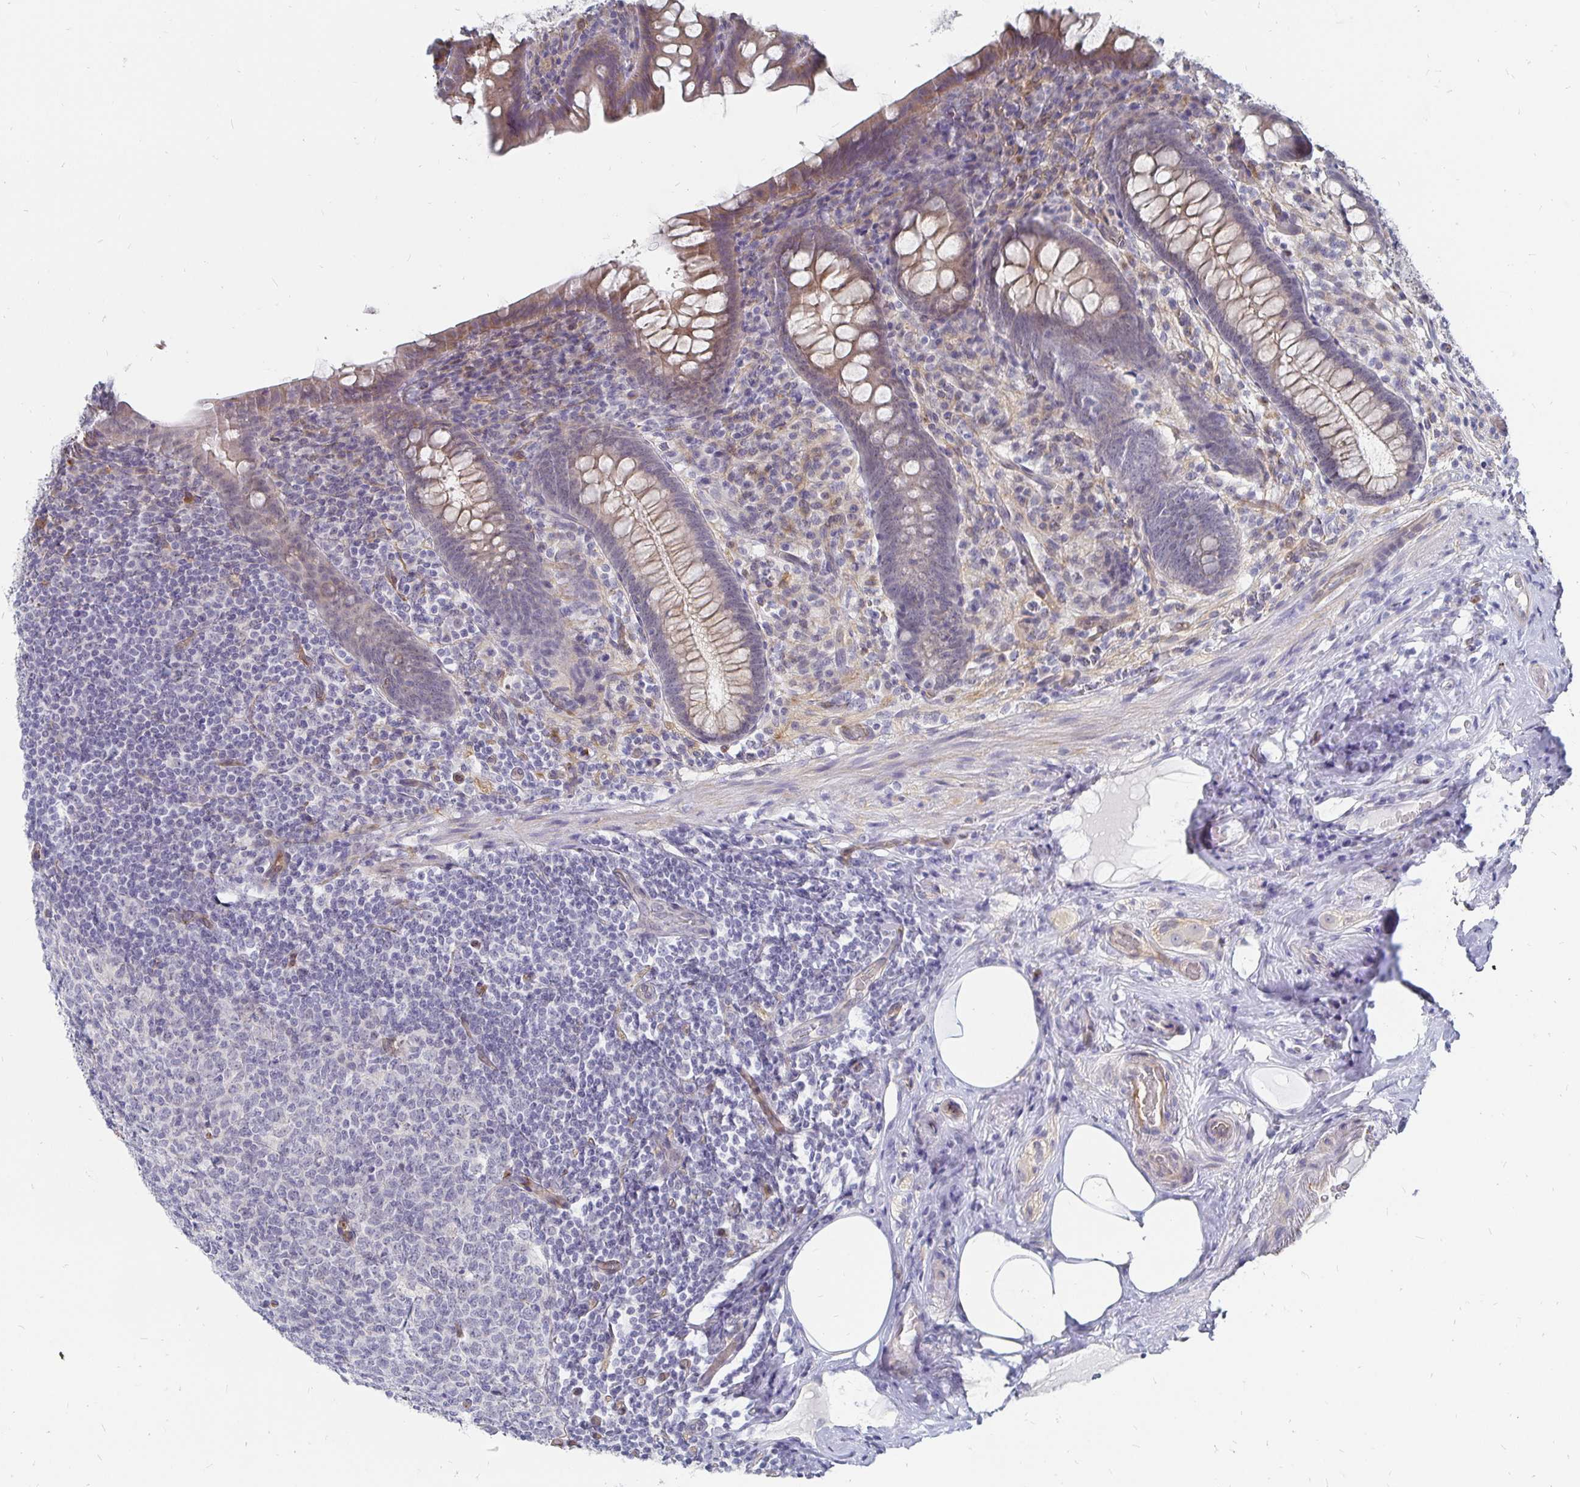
{"staining": {"intensity": "weak", "quantity": "25%-75%", "location": "cytoplasmic/membranous"}, "tissue": "appendix", "cell_type": "Glandular cells", "image_type": "normal", "snomed": [{"axis": "morphology", "description": "Normal tissue, NOS"}, {"axis": "topography", "description": "Appendix"}], "caption": "The micrograph shows immunohistochemical staining of benign appendix. There is weak cytoplasmic/membranous positivity is present in approximately 25%-75% of glandular cells.", "gene": "CCDC85A", "patient": {"sex": "male", "age": 71}}